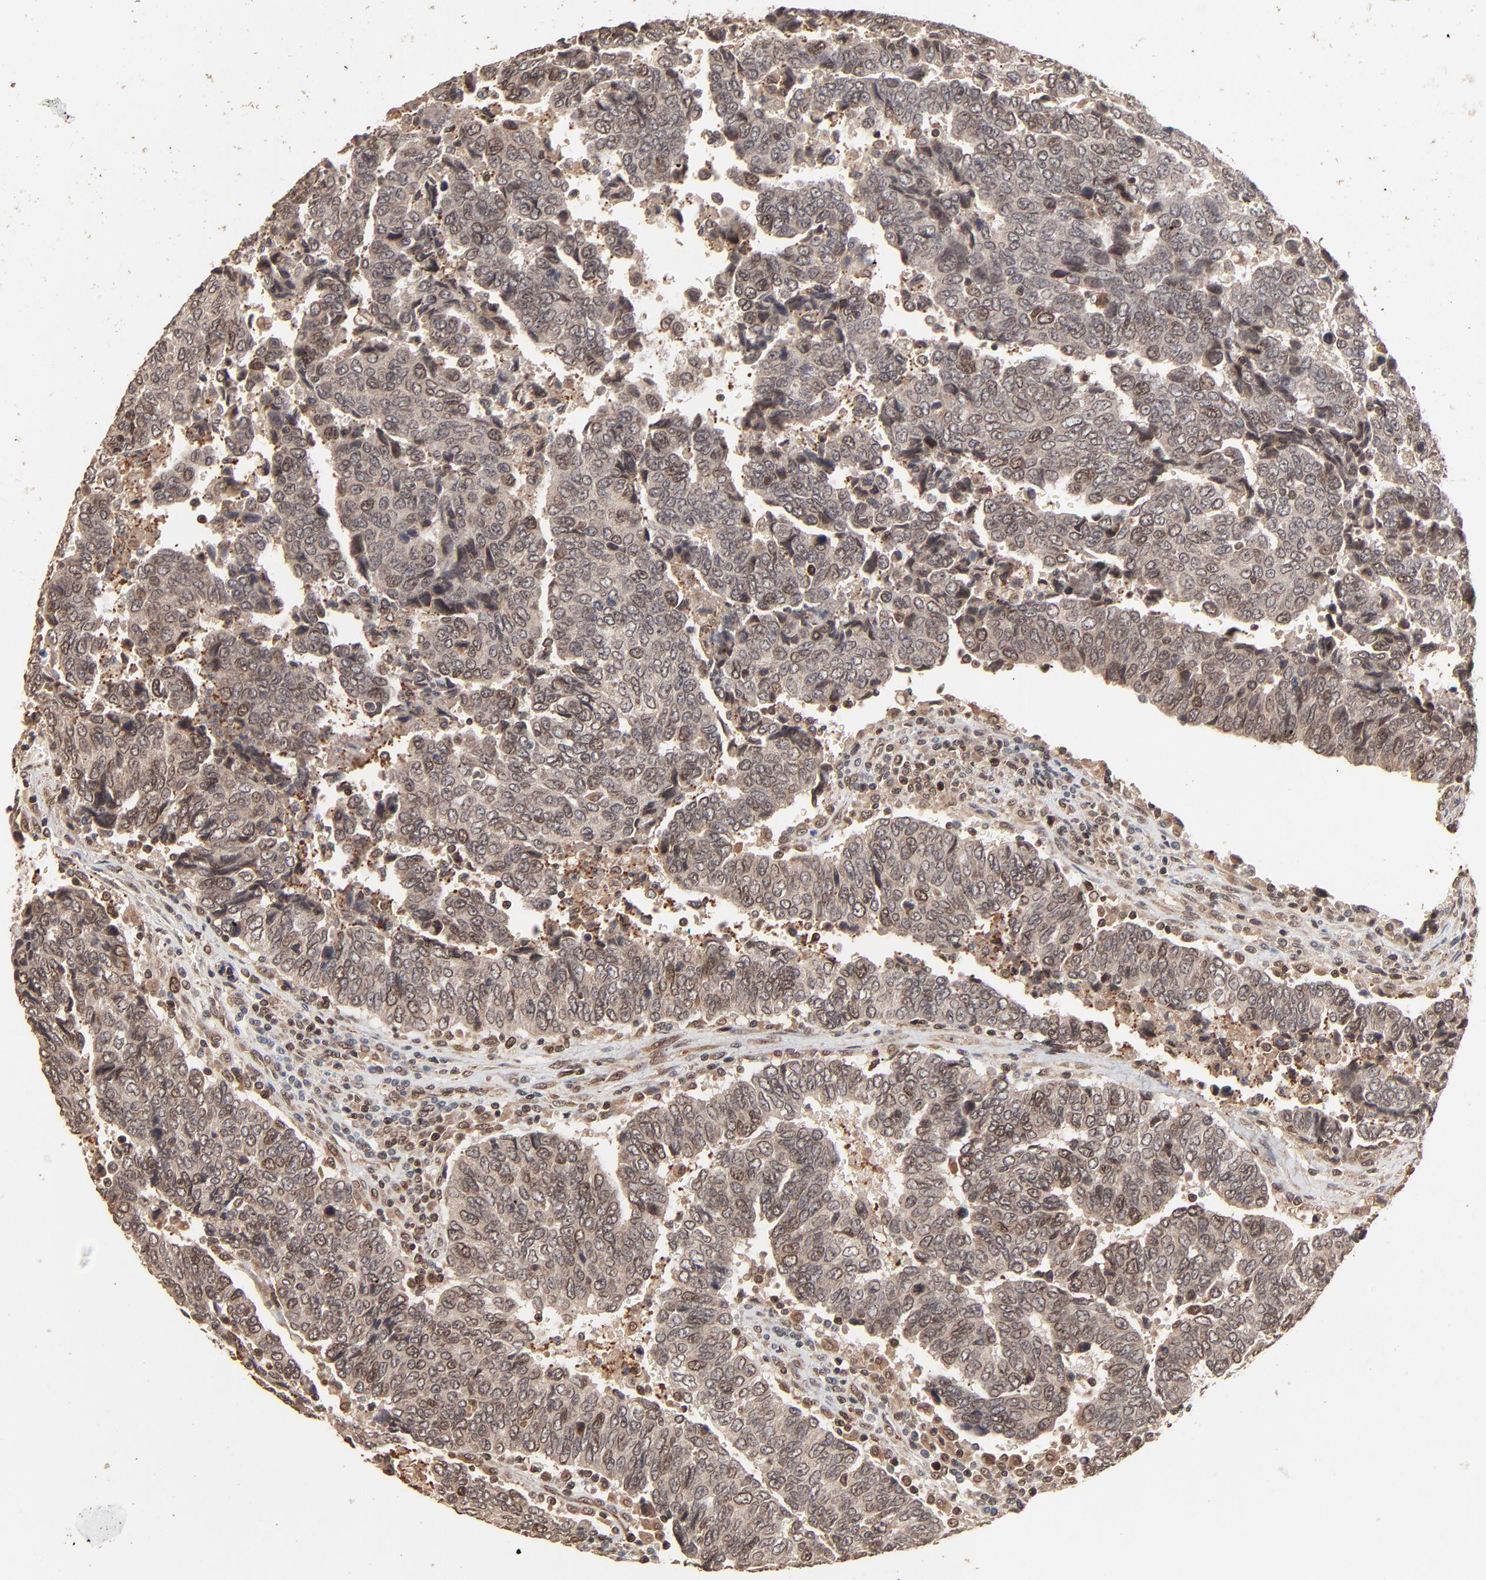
{"staining": {"intensity": "weak", "quantity": ">75%", "location": "cytoplasmic/membranous,nuclear"}, "tissue": "urothelial cancer", "cell_type": "Tumor cells", "image_type": "cancer", "snomed": [{"axis": "morphology", "description": "Urothelial carcinoma, High grade"}, {"axis": "topography", "description": "Urinary bladder"}], "caption": "The immunohistochemical stain labels weak cytoplasmic/membranous and nuclear staining in tumor cells of urothelial cancer tissue. Nuclei are stained in blue.", "gene": "FAM227A", "patient": {"sex": "male", "age": 86}}